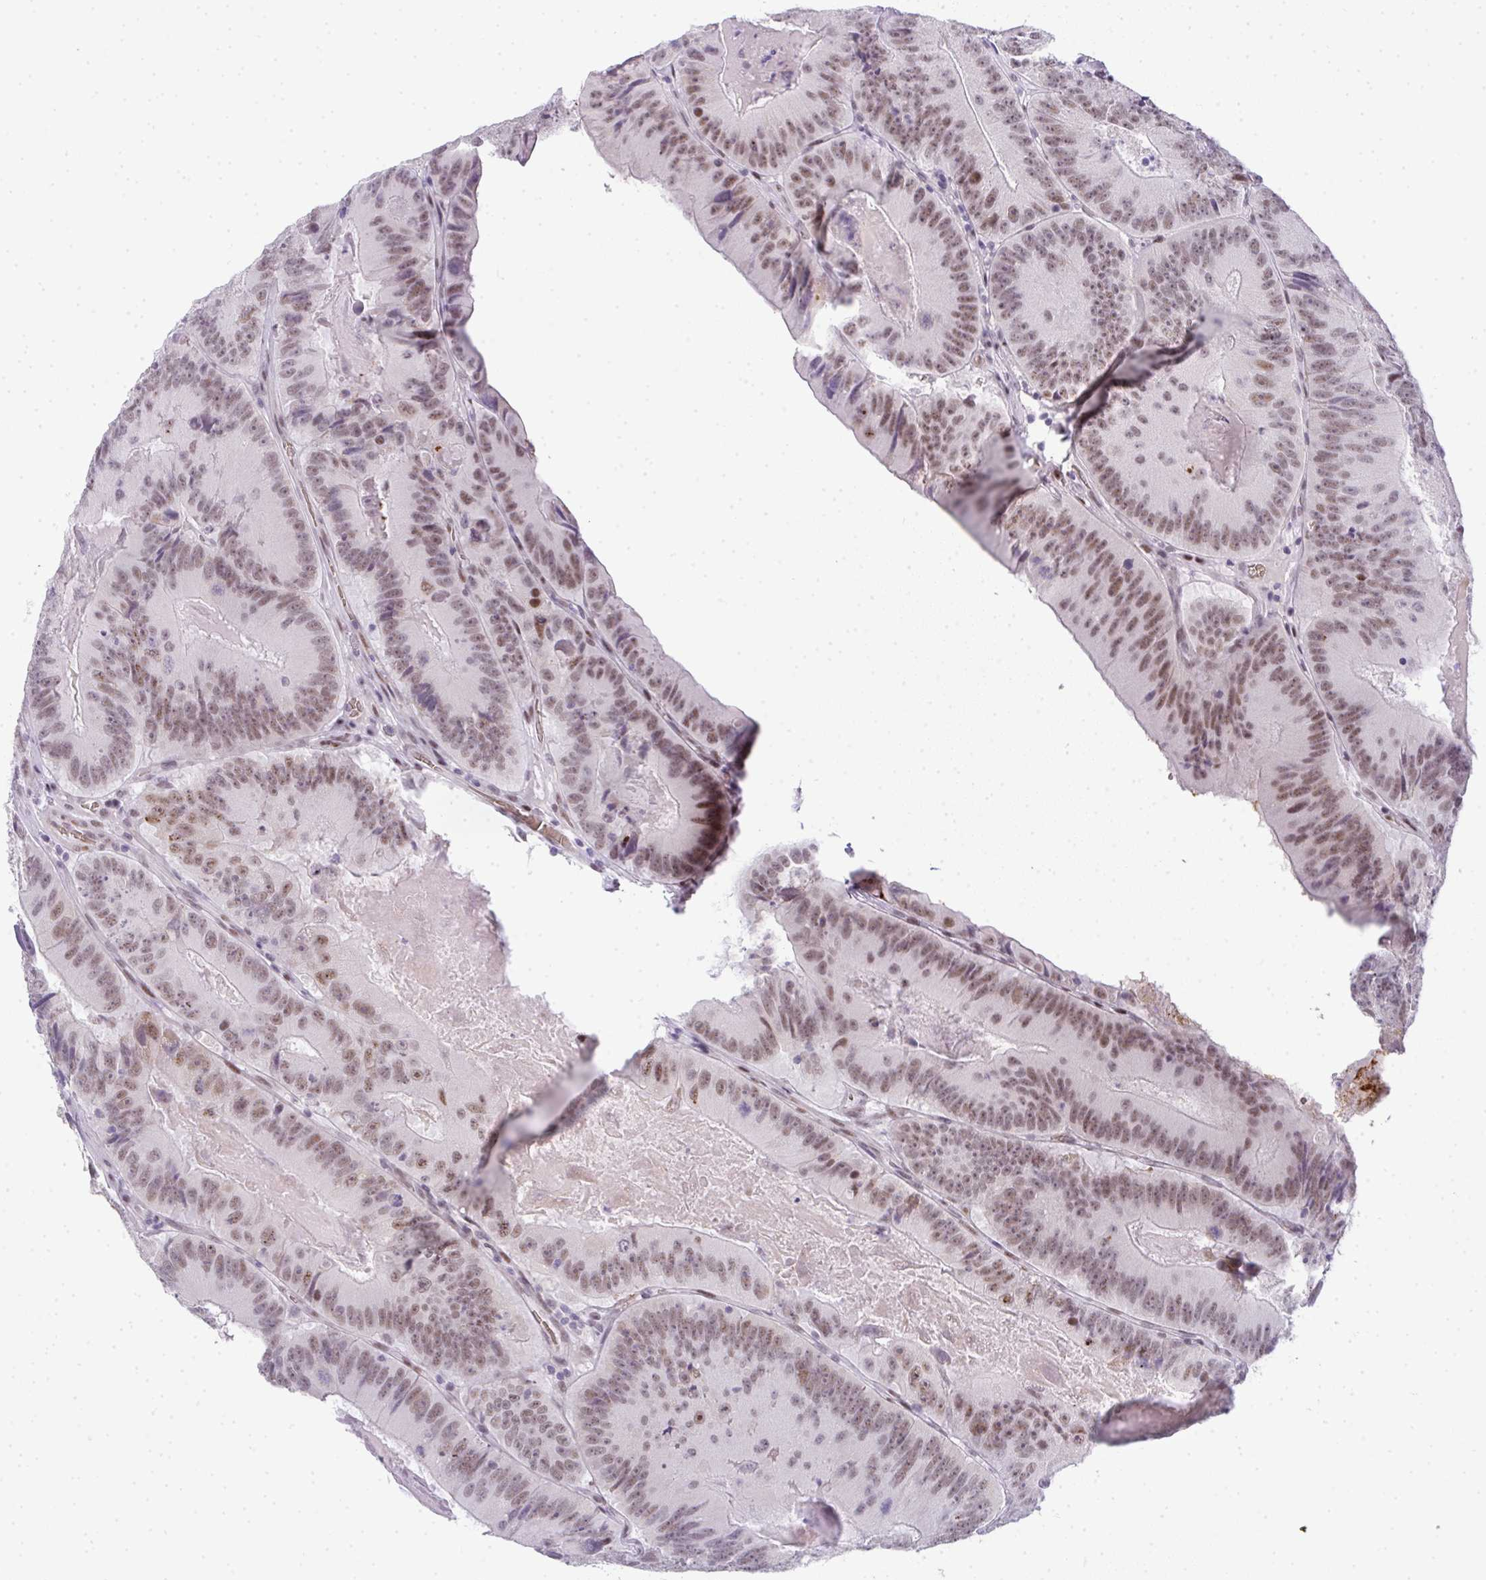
{"staining": {"intensity": "moderate", "quantity": ">75%", "location": "nuclear"}, "tissue": "colorectal cancer", "cell_type": "Tumor cells", "image_type": "cancer", "snomed": [{"axis": "morphology", "description": "Adenocarcinoma, NOS"}, {"axis": "topography", "description": "Colon"}], "caption": "Protein expression analysis of colorectal cancer shows moderate nuclear staining in approximately >75% of tumor cells.", "gene": "TNMD", "patient": {"sex": "female", "age": 86}}